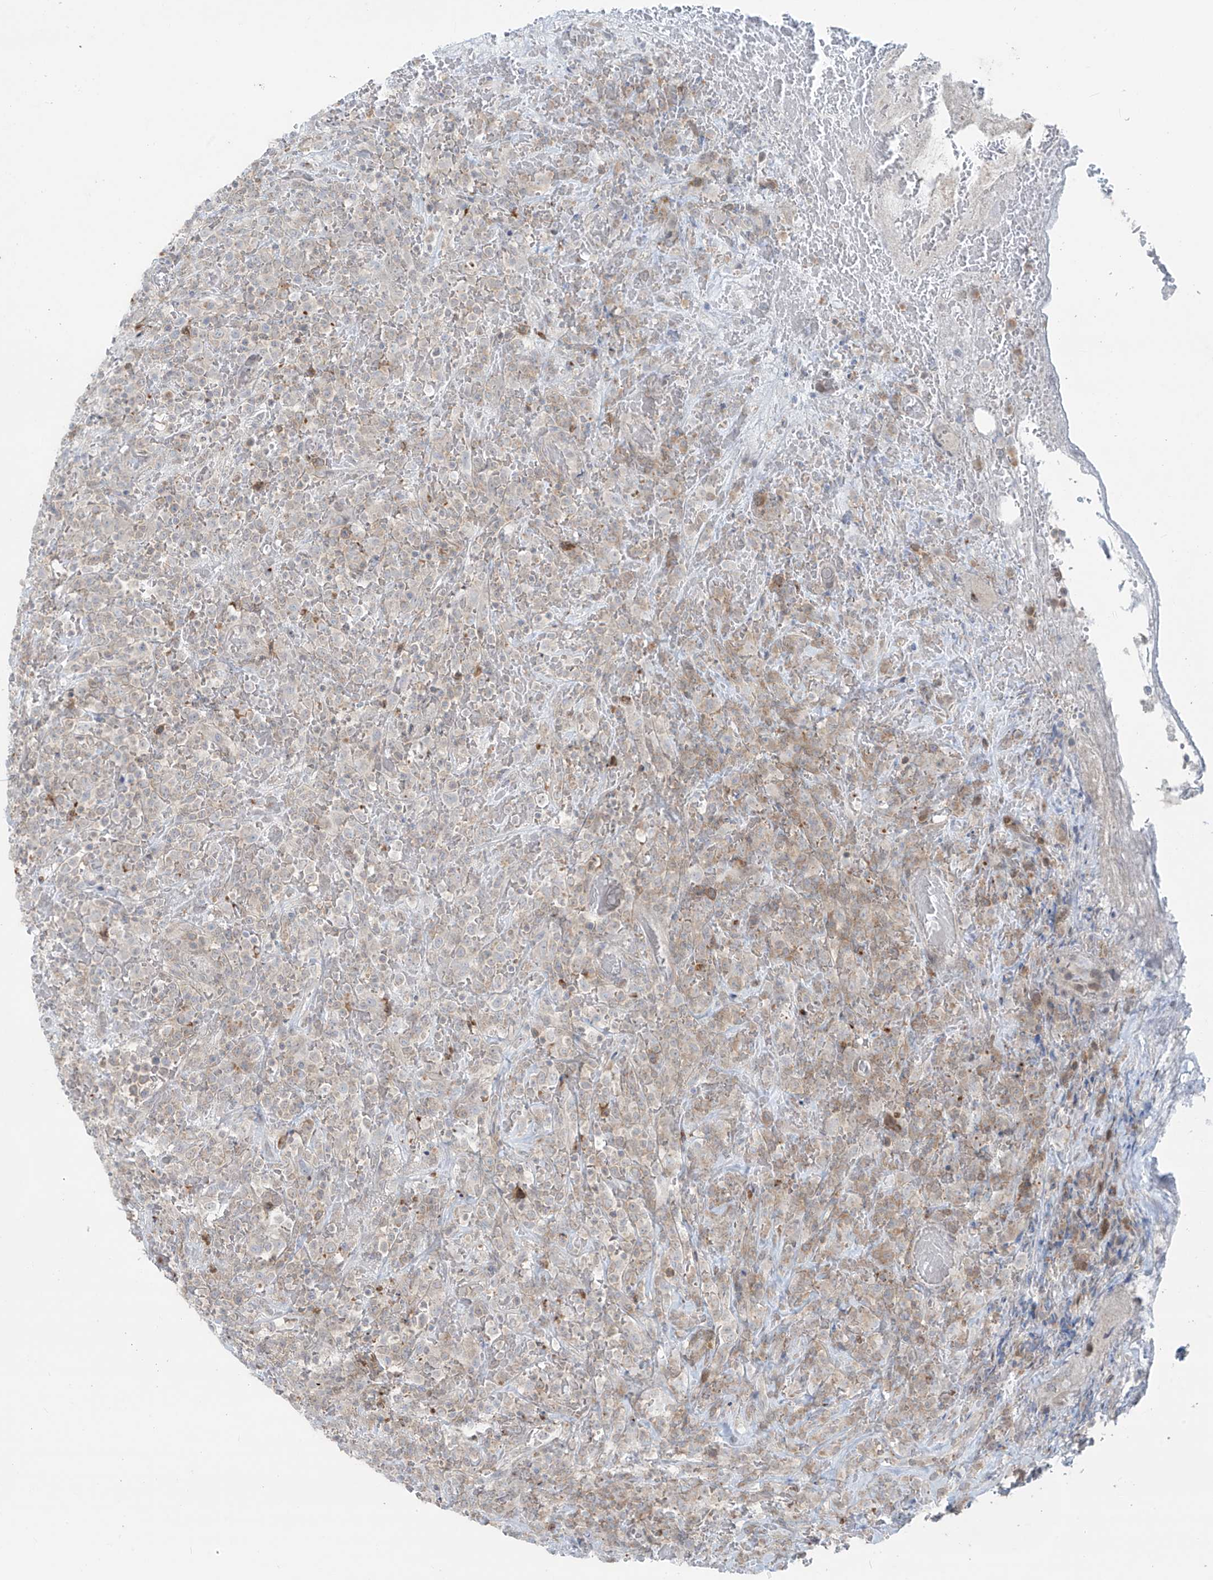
{"staining": {"intensity": "negative", "quantity": "none", "location": "none"}, "tissue": "lymphoma", "cell_type": "Tumor cells", "image_type": "cancer", "snomed": [{"axis": "morphology", "description": "Malignant lymphoma, non-Hodgkin's type, High grade"}, {"axis": "topography", "description": "Colon"}], "caption": "IHC of human lymphoma shows no staining in tumor cells.", "gene": "PPAT", "patient": {"sex": "female", "age": 53}}